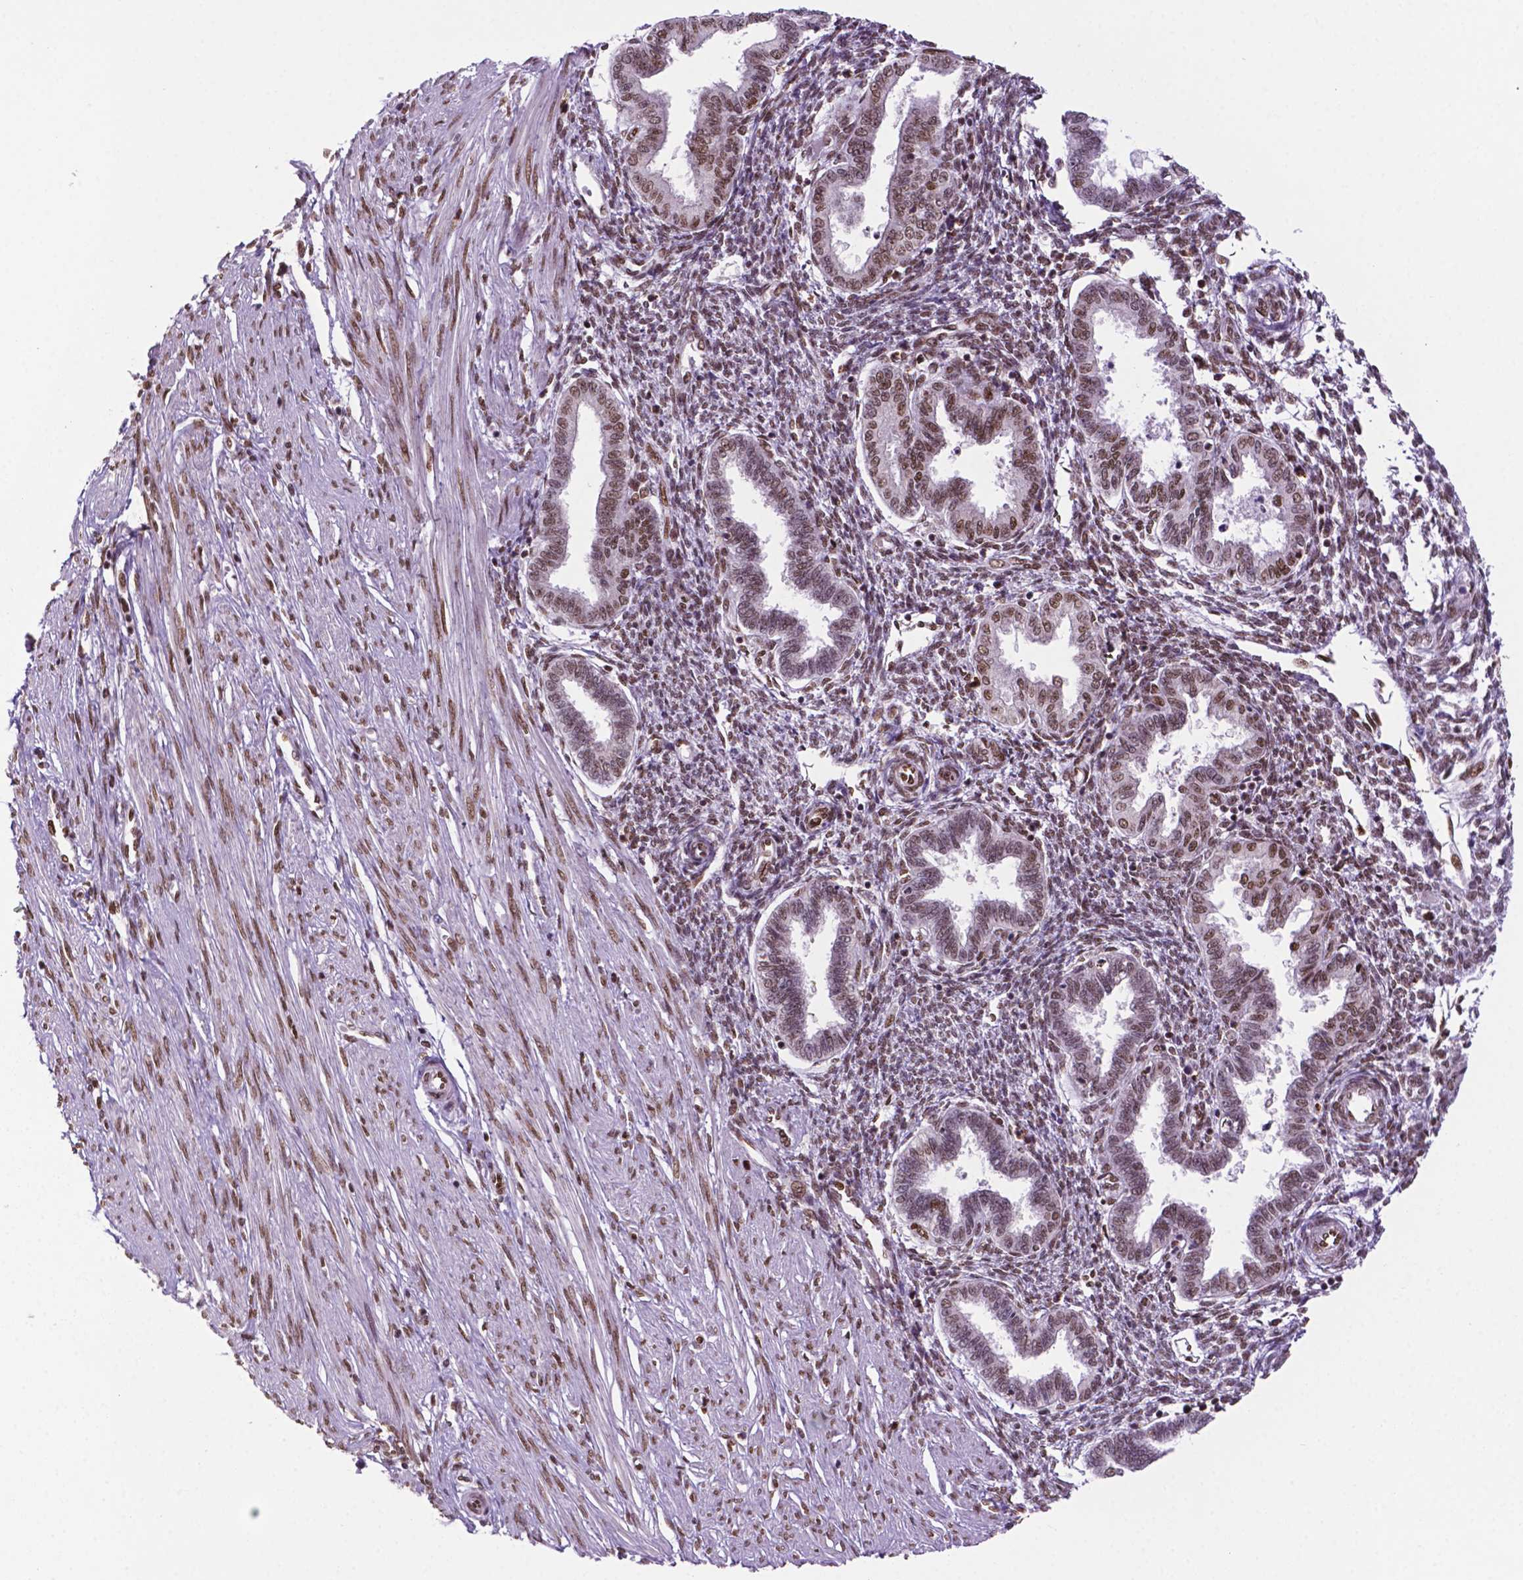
{"staining": {"intensity": "moderate", "quantity": "25%-75%", "location": "nuclear"}, "tissue": "endometrium", "cell_type": "Cells in endometrial stroma", "image_type": "normal", "snomed": [{"axis": "morphology", "description": "Normal tissue, NOS"}, {"axis": "topography", "description": "Endometrium"}], "caption": "Immunohistochemical staining of benign human endometrium exhibits moderate nuclear protein expression in about 25%-75% of cells in endometrial stroma.", "gene": "MLH1", "patient": {"sex": "female", "age": 33}}